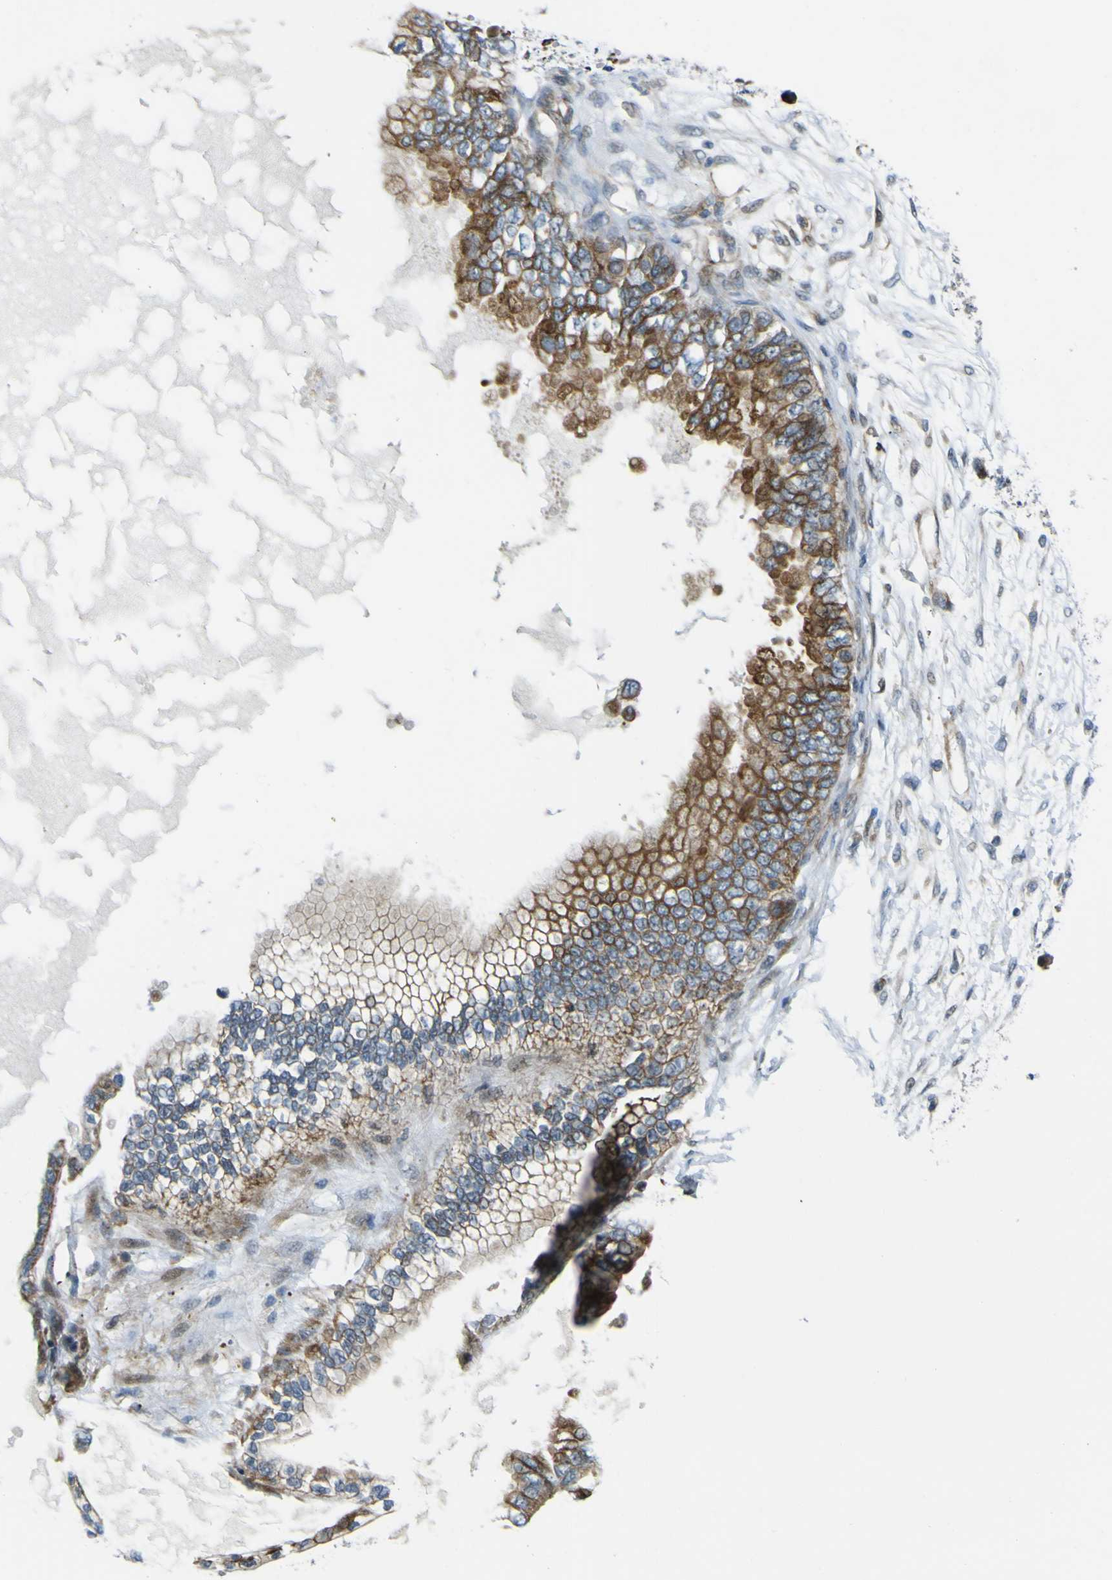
{"staining": {"intensity": "moderate", "quantity": ">75%", "location": "cytoplasmic/membranous"}, "tissue": "ovarian cancer", "cell_type": "Tumor cells", "image_type": "cancer", "snomed": [{"axis": "morphology", "description": "Cystadenocarcinoma, mucinous, NOS"}, {"axis": "topography", "description": "Ovary"}], "caption": "A brown stain shows moderate cytoplasmic/membranous staining of a protein in human ovarian mucinous cystadenocarcinoma tumor cells.", "gene": "KDM7A", "patient": {"sex": "female", "age": 80}}